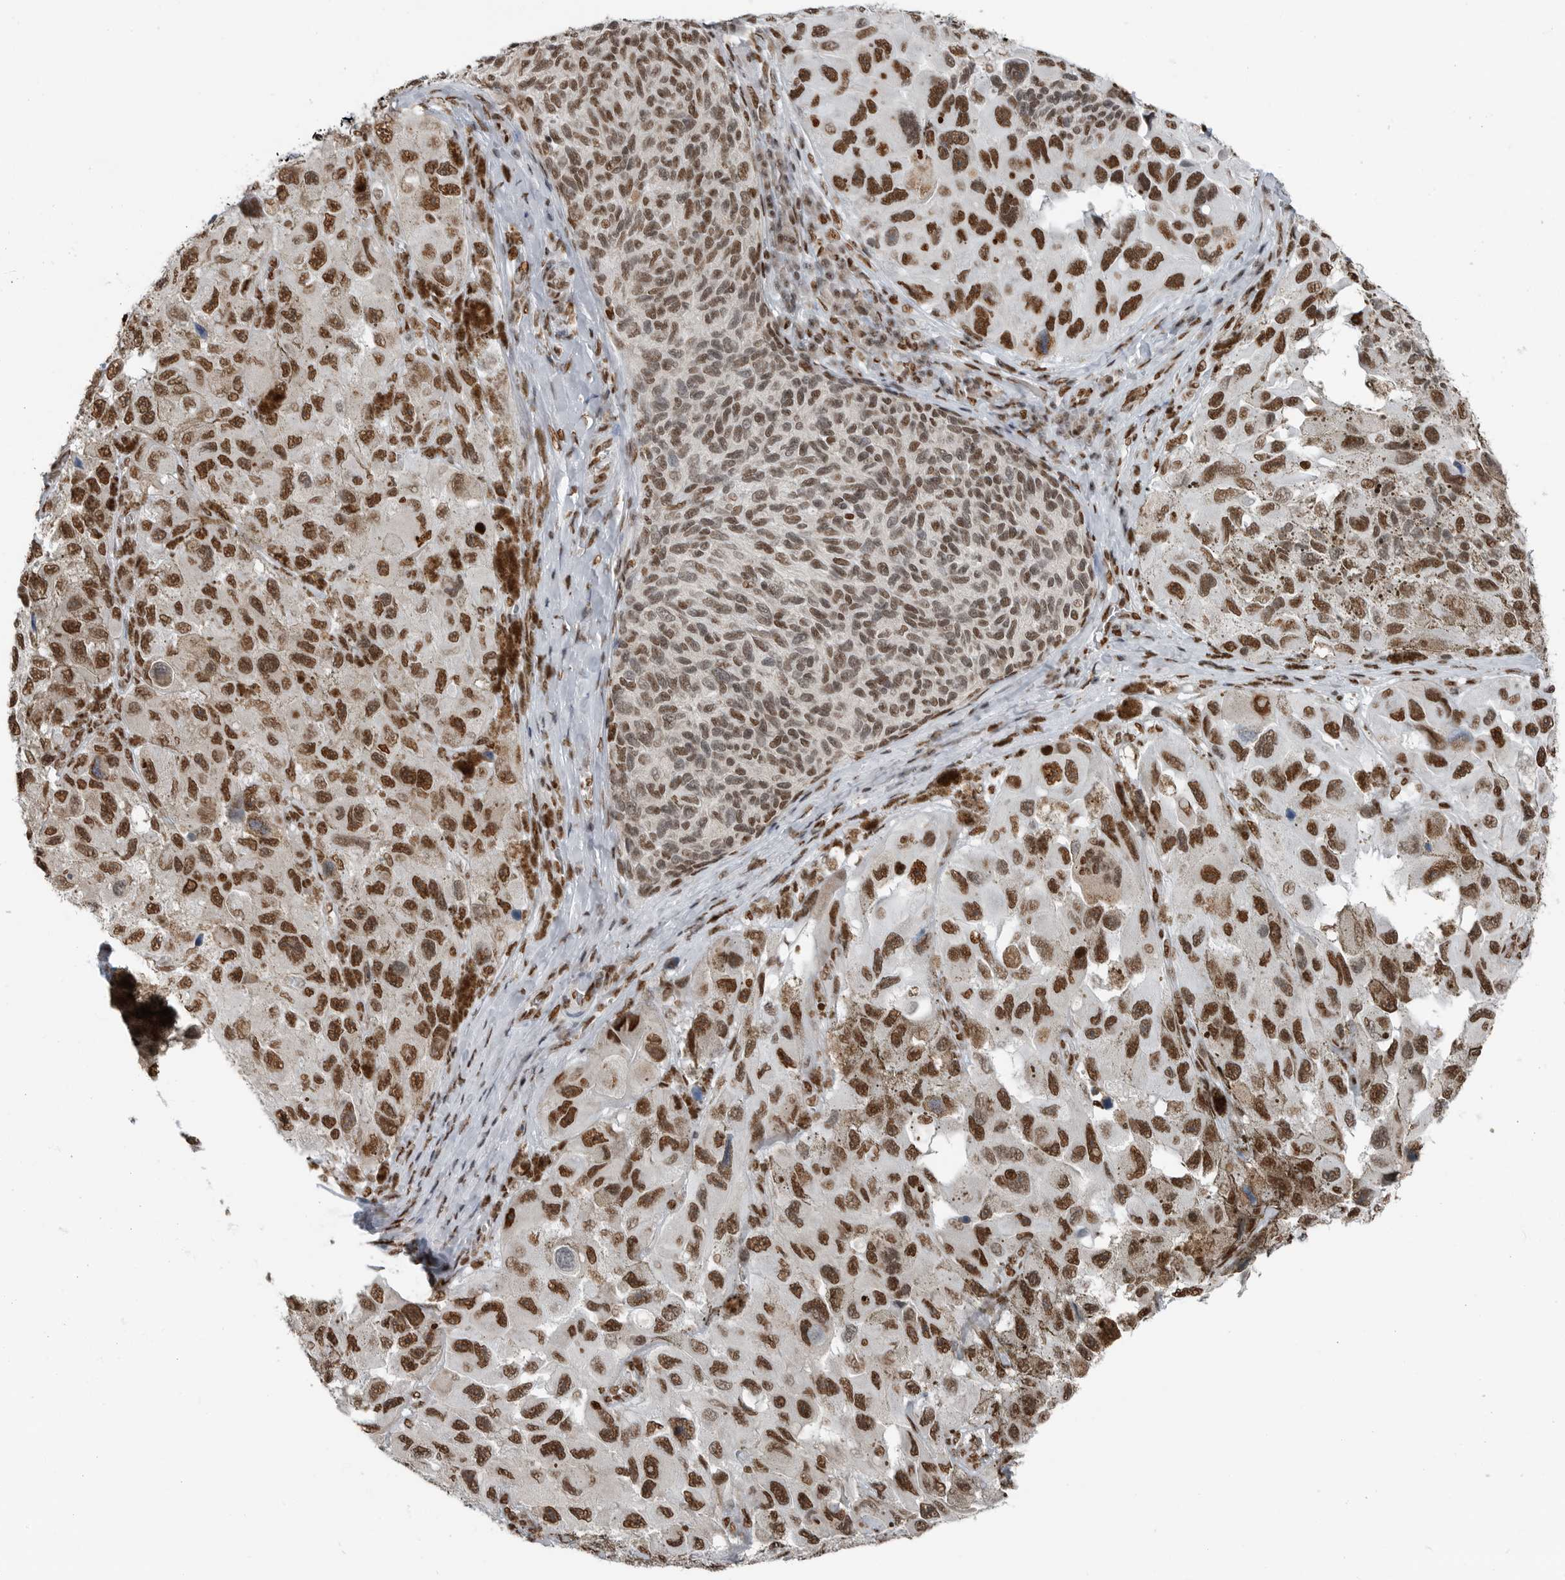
{"staining": {"intensity": "strong", "quantity": ">75%", "location": "nuclear"}, "tissue": "melanoma", "cell_type": "Tumor cells", "image_type": "cancer", "snomed": [{"axis": "morphology", "description": "Malignant melanoma, NOS"}, {"axis": "topography", "description": "Skin"}], "caption": "The image exhibits immunohistochemical staining of malignant melanoma. There is strong nuclear positivity is seen in approximately >75% of tumor cells.", "gene": "BLZF1", "patient": {"sex": "female", "age": 73}}